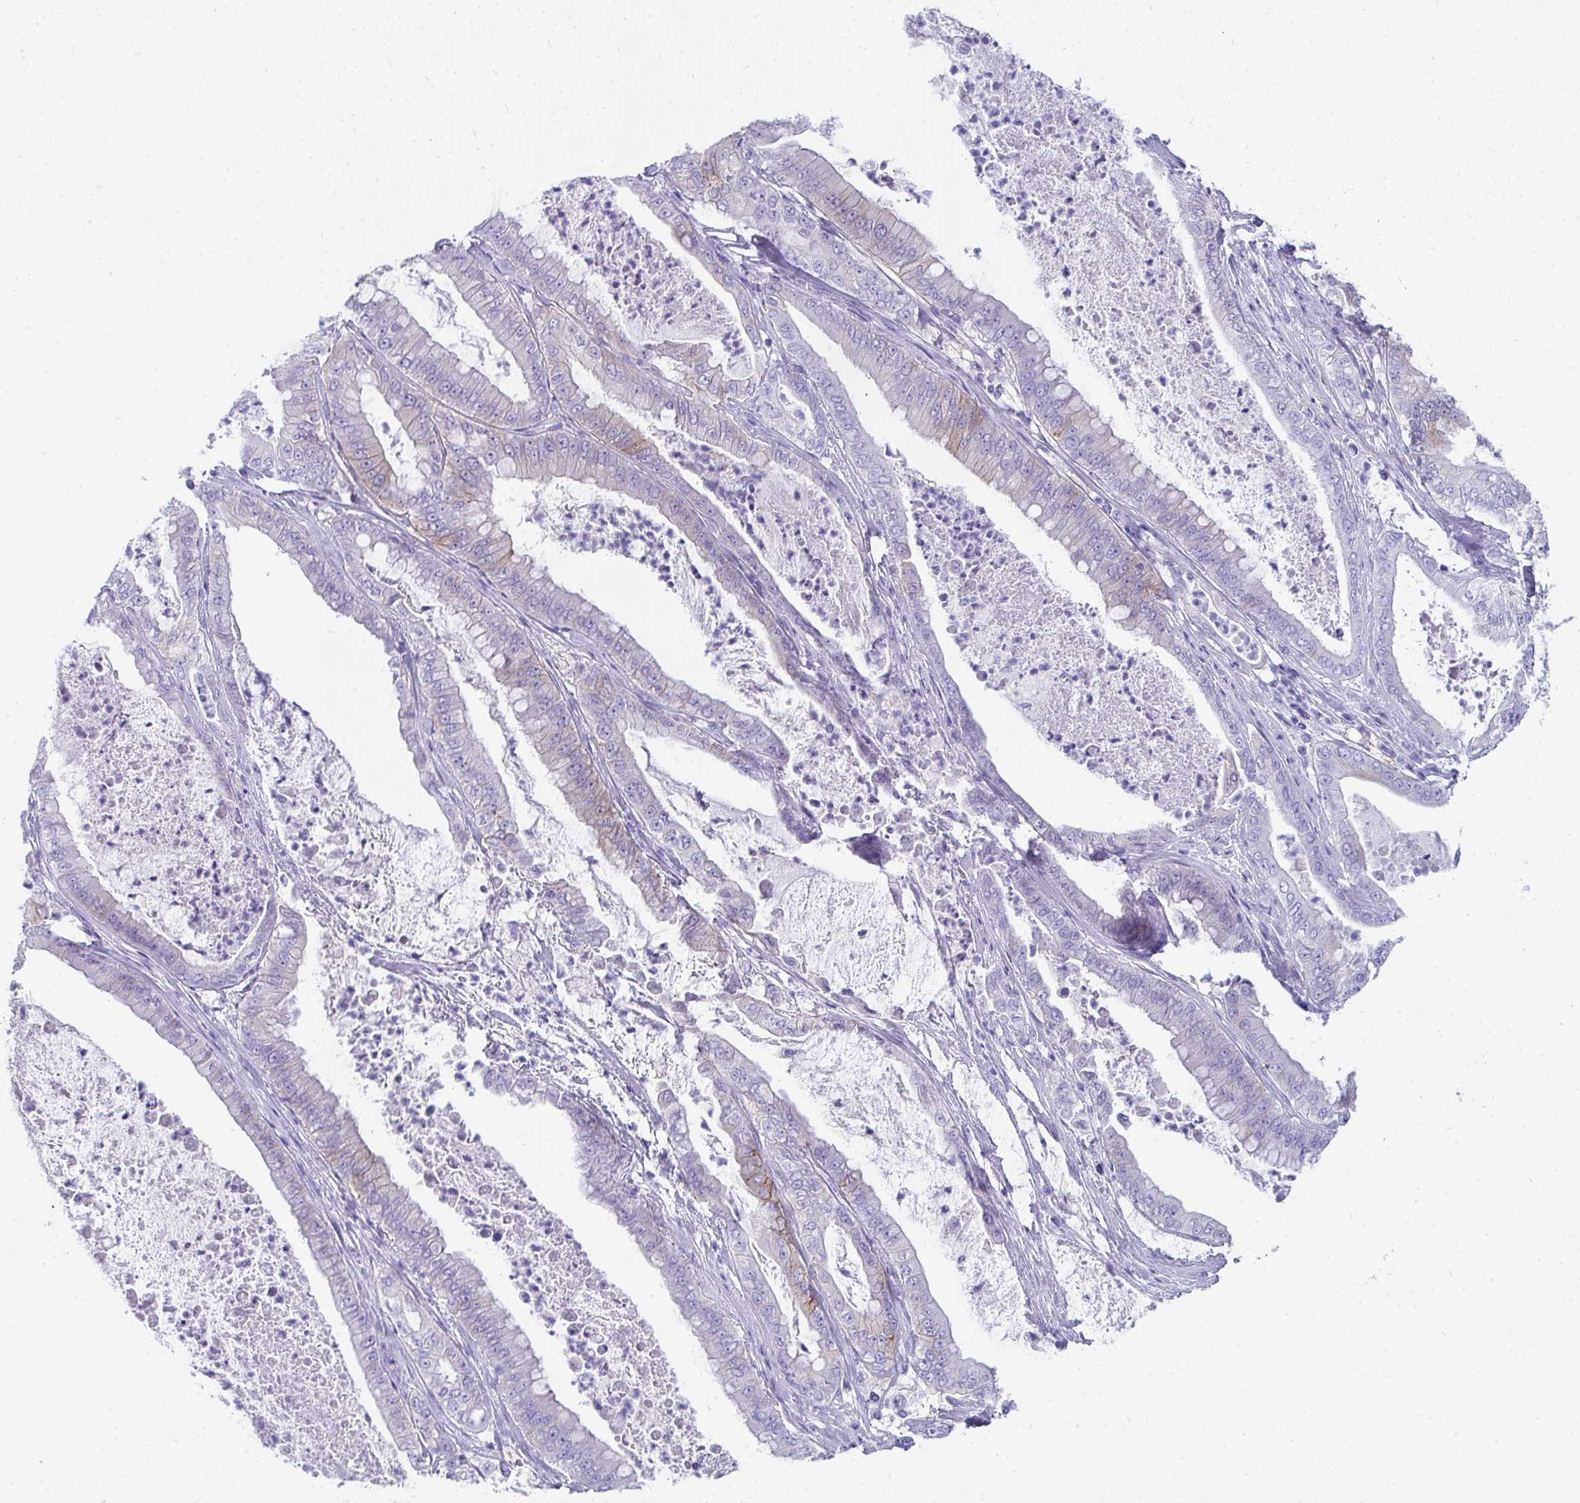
{"staining": {"intensity": "weak", "quantity": "<25%", "location": "cytoplasmic/membranous"}, "tissue": "pancreatic cancer", "cell_type": "Tumor cells", "image_type": "cancer", "snomed": [{"axis": "morphology", "description": "Adenocarcinoma, NOS"}, {"axis": "topography", "description": "Pancreas"}], "caption": "IHC image of pancreatic cancer stained for a protein (brown), which reveals no expression in tumor cells. The staining was performed using DAB (3,3'-diaminobenzidine) to visualize the protein expression in brown, while the nuclei were stained in blue with hematoxylin (Magnification: 20x).", "gene": "SEC14L3", "patient": {"sex": "male", "age": 71}}